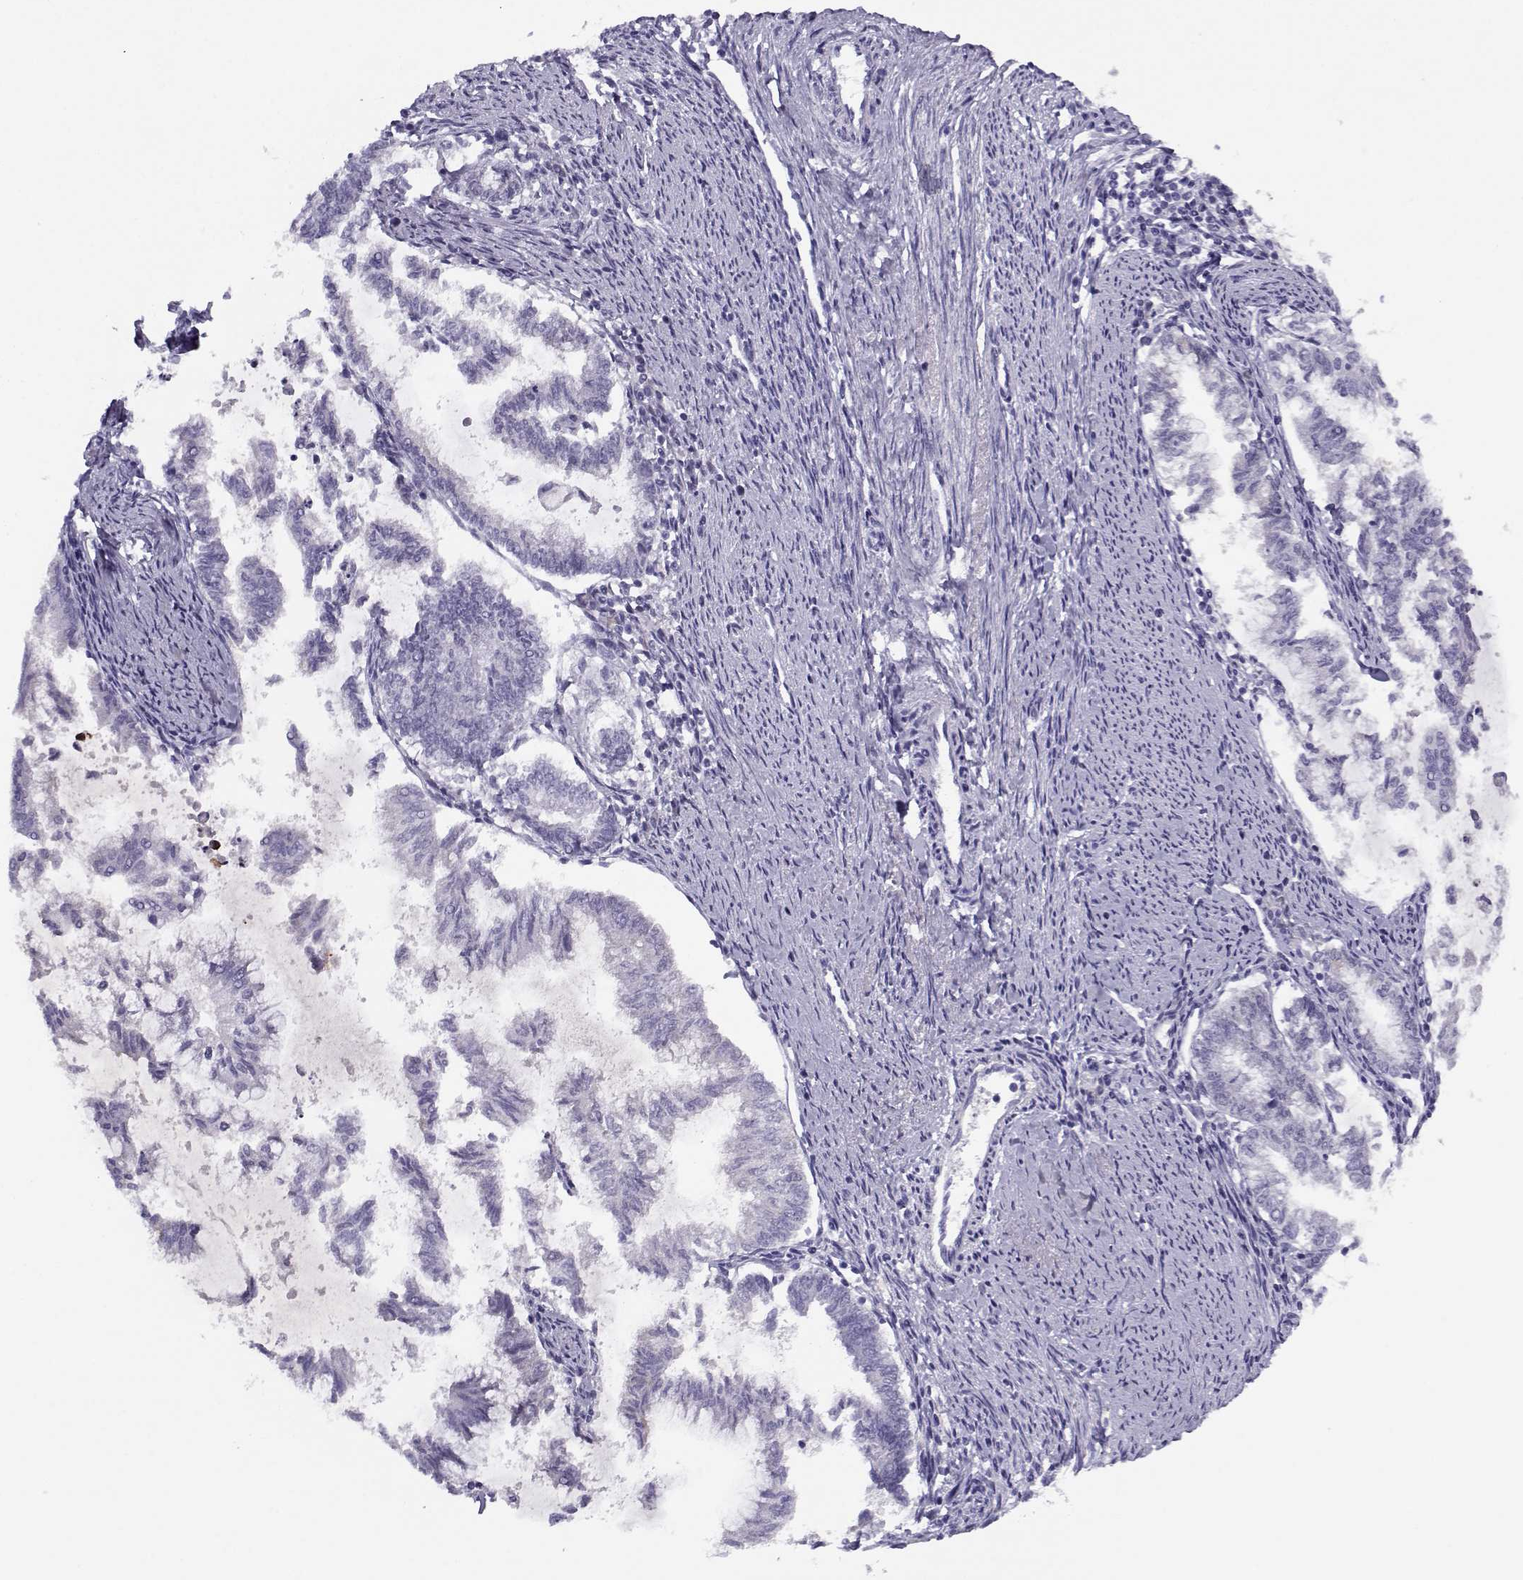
{"staining": {"intensity": "negative", "quantity": "none", "location": "none"}, "tissue": "endometrial cancer", "cell_type": "Tumor cells", "image_type": "cancer", "snomed": [{"axis": "morphology", "description": "Adenocarcinoma, NOS"}, {"axis": "topography", "description": "Endometrium"}], "caption": "Immunohistochemistry of adenocarcinoma (endometrial) demonstrates no positivity in tumor cells. The staining is performed using DAB brown chromogen with nuclei counter-stained in using hematoxylin.", "gene": "CFAP77", "patient": {"sex": "female", "age": 79}}